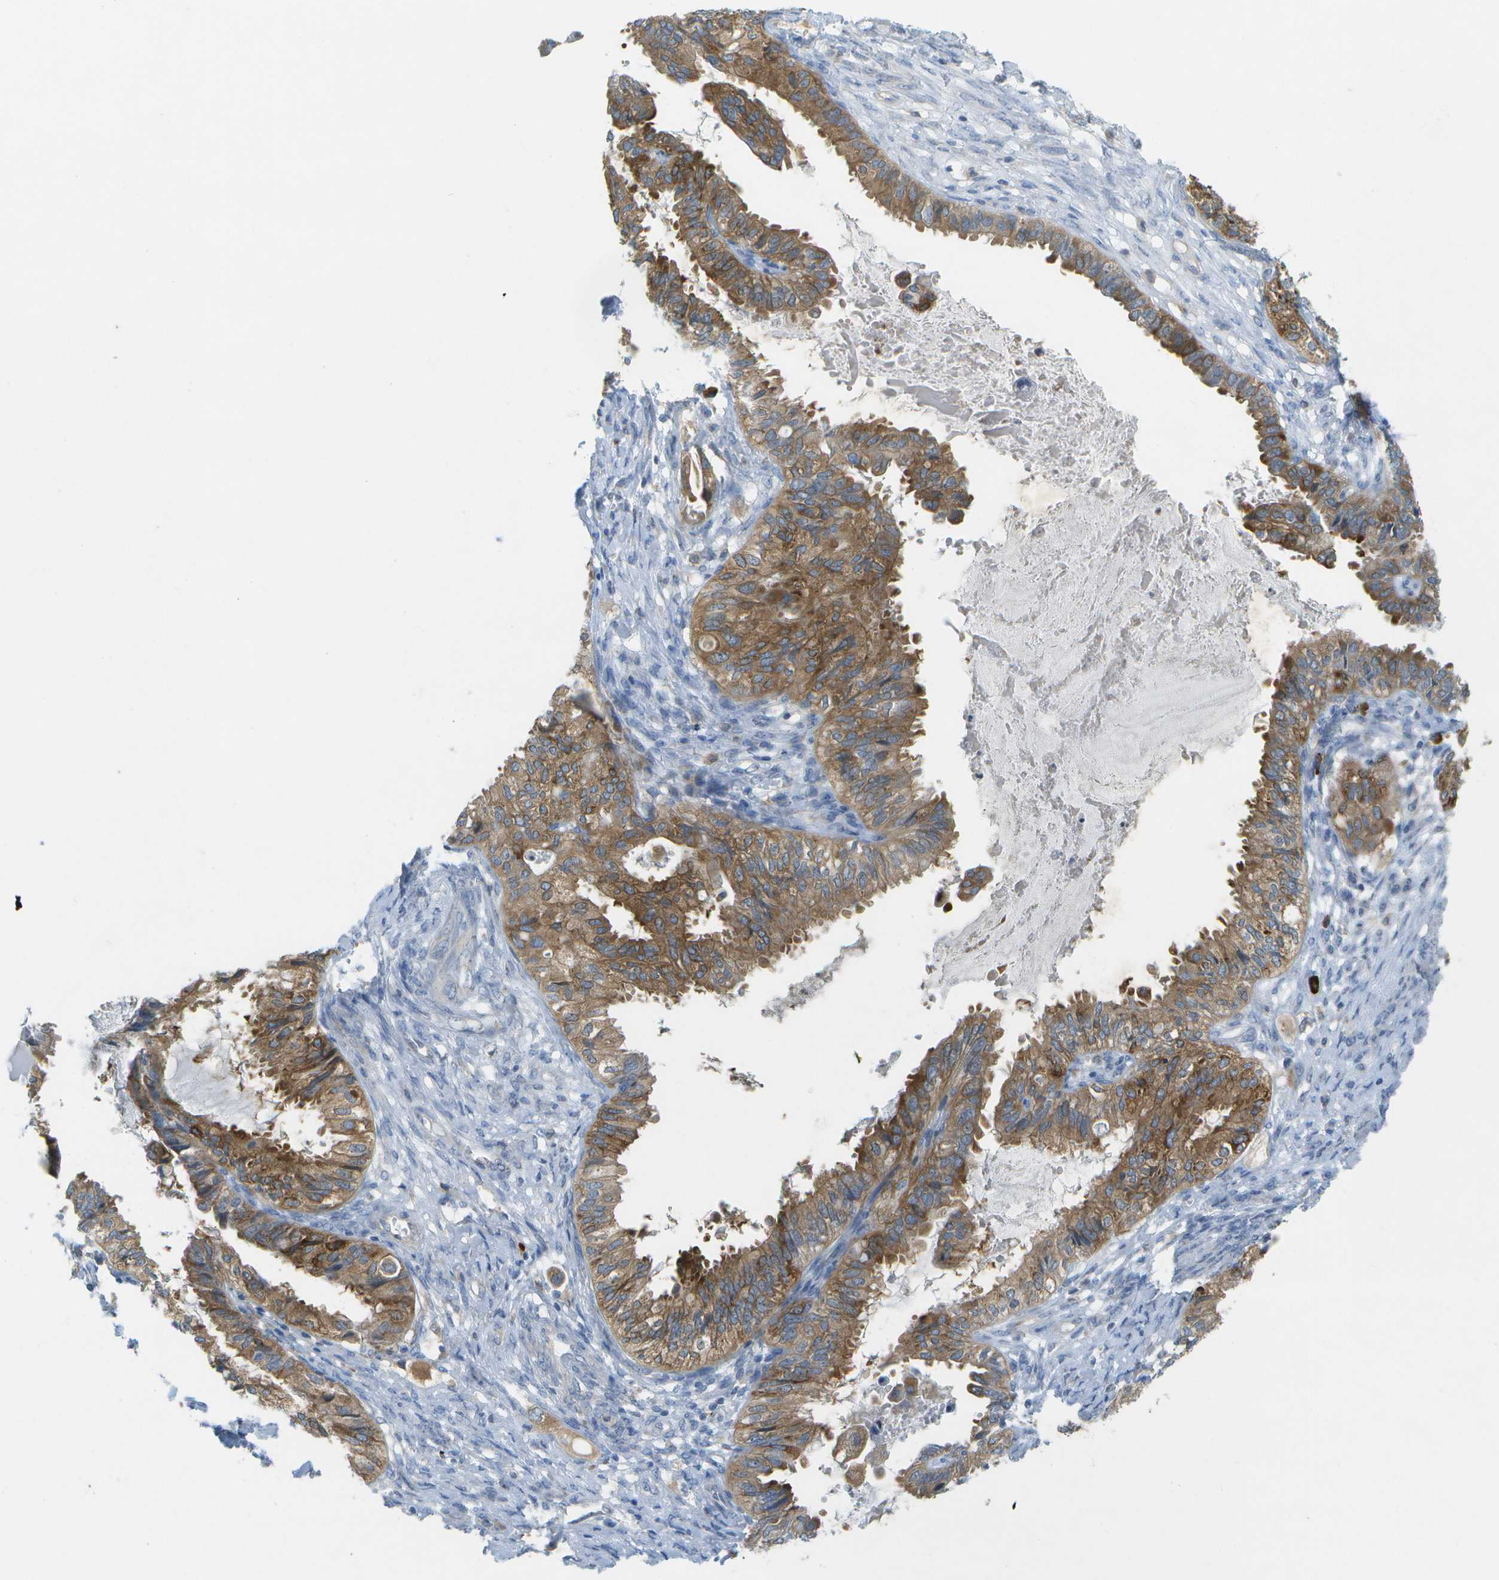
{"staining": {"intensity": "moderate", "quantity": ">75%", "location": "cytoplasmic/membranous"}, "tissue": "cervical cancer", "cell_type": "Tumor cells", "image_type": "cancer", "snomed": [{"axis": "morphology", "description": "Normal tissue, NOS"}, {"axis": "morphology", "description": "Adenocarcinoma, NOS"}, {"axis": "topography", "description": "Cervix"}, {"axis": "topography", "description": "Endometrium"}], "caption": "A high-resolution histopathology image shows immunohistochemistry staining of cervical cancer, which shows moderate cytoplasmic/membranous staining in approximately >75% of tumor cells.", "gene": "WNK2", "patient": {"sex": "female", "age": 86}}